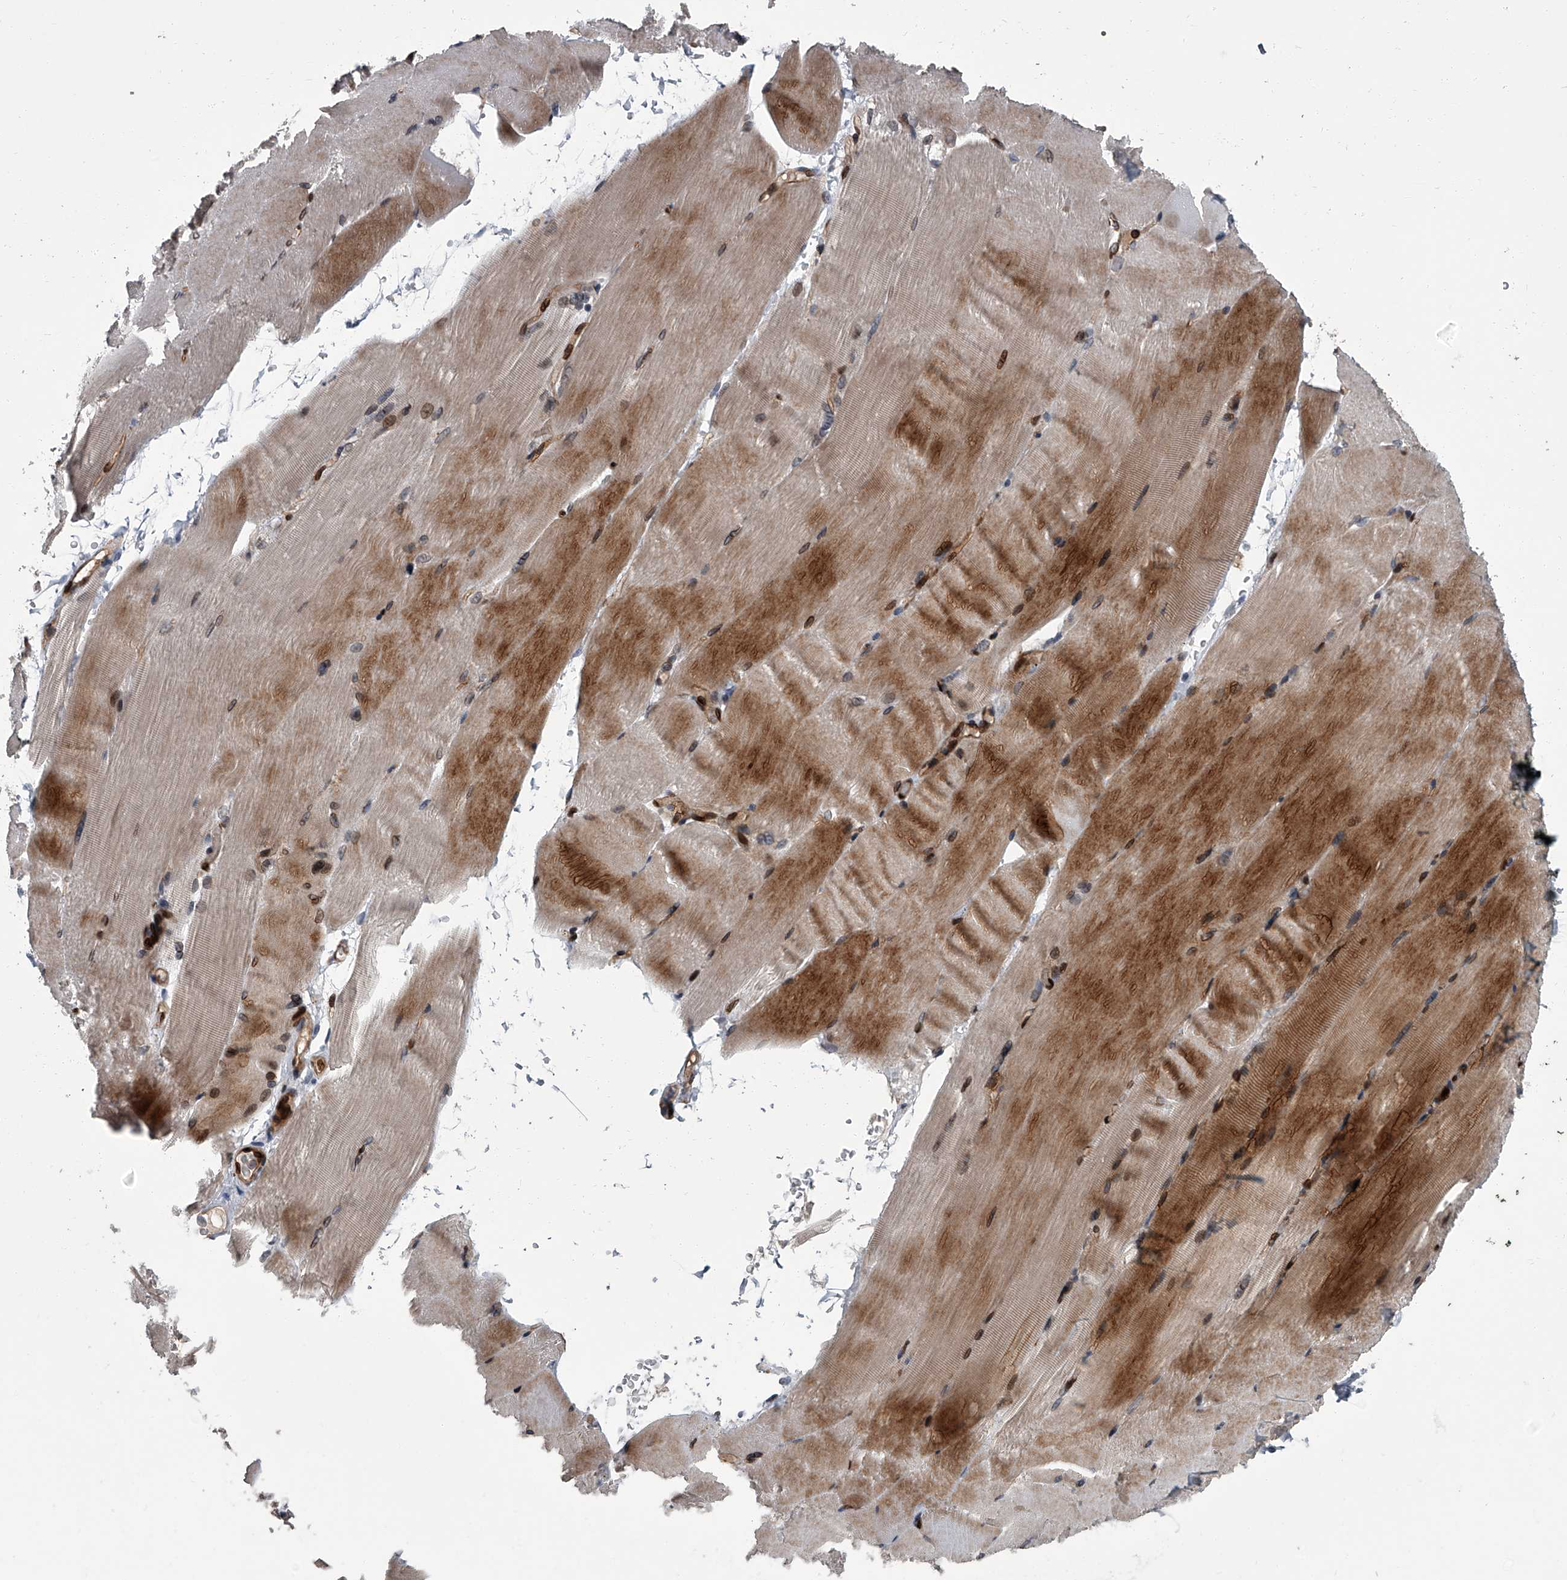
{"staining": {"intensity": "strong", "quantity": ">75%", "location": "cytoplasmic/membranous,nuclear"}, "tissue": "skeletal muscle", "cell_type": "Myocytes", "image_type": "normal", "snomed": [{"axis": "morphology", "description": "Normal tissue, NOS"}, {"axis": "topography", "description": "Skeletal muscle"}, {"axis": "topography", "description": "Parathyroid gland"}], "caption": "Skeletal muscle stained for a protein reveals strong cytoplasmic/membranous,nuclear positivity in myocytes. Nuclei are stained in blue.", "gene": "LRRC8C", "patient": {"sex": "female", "age": 37}}